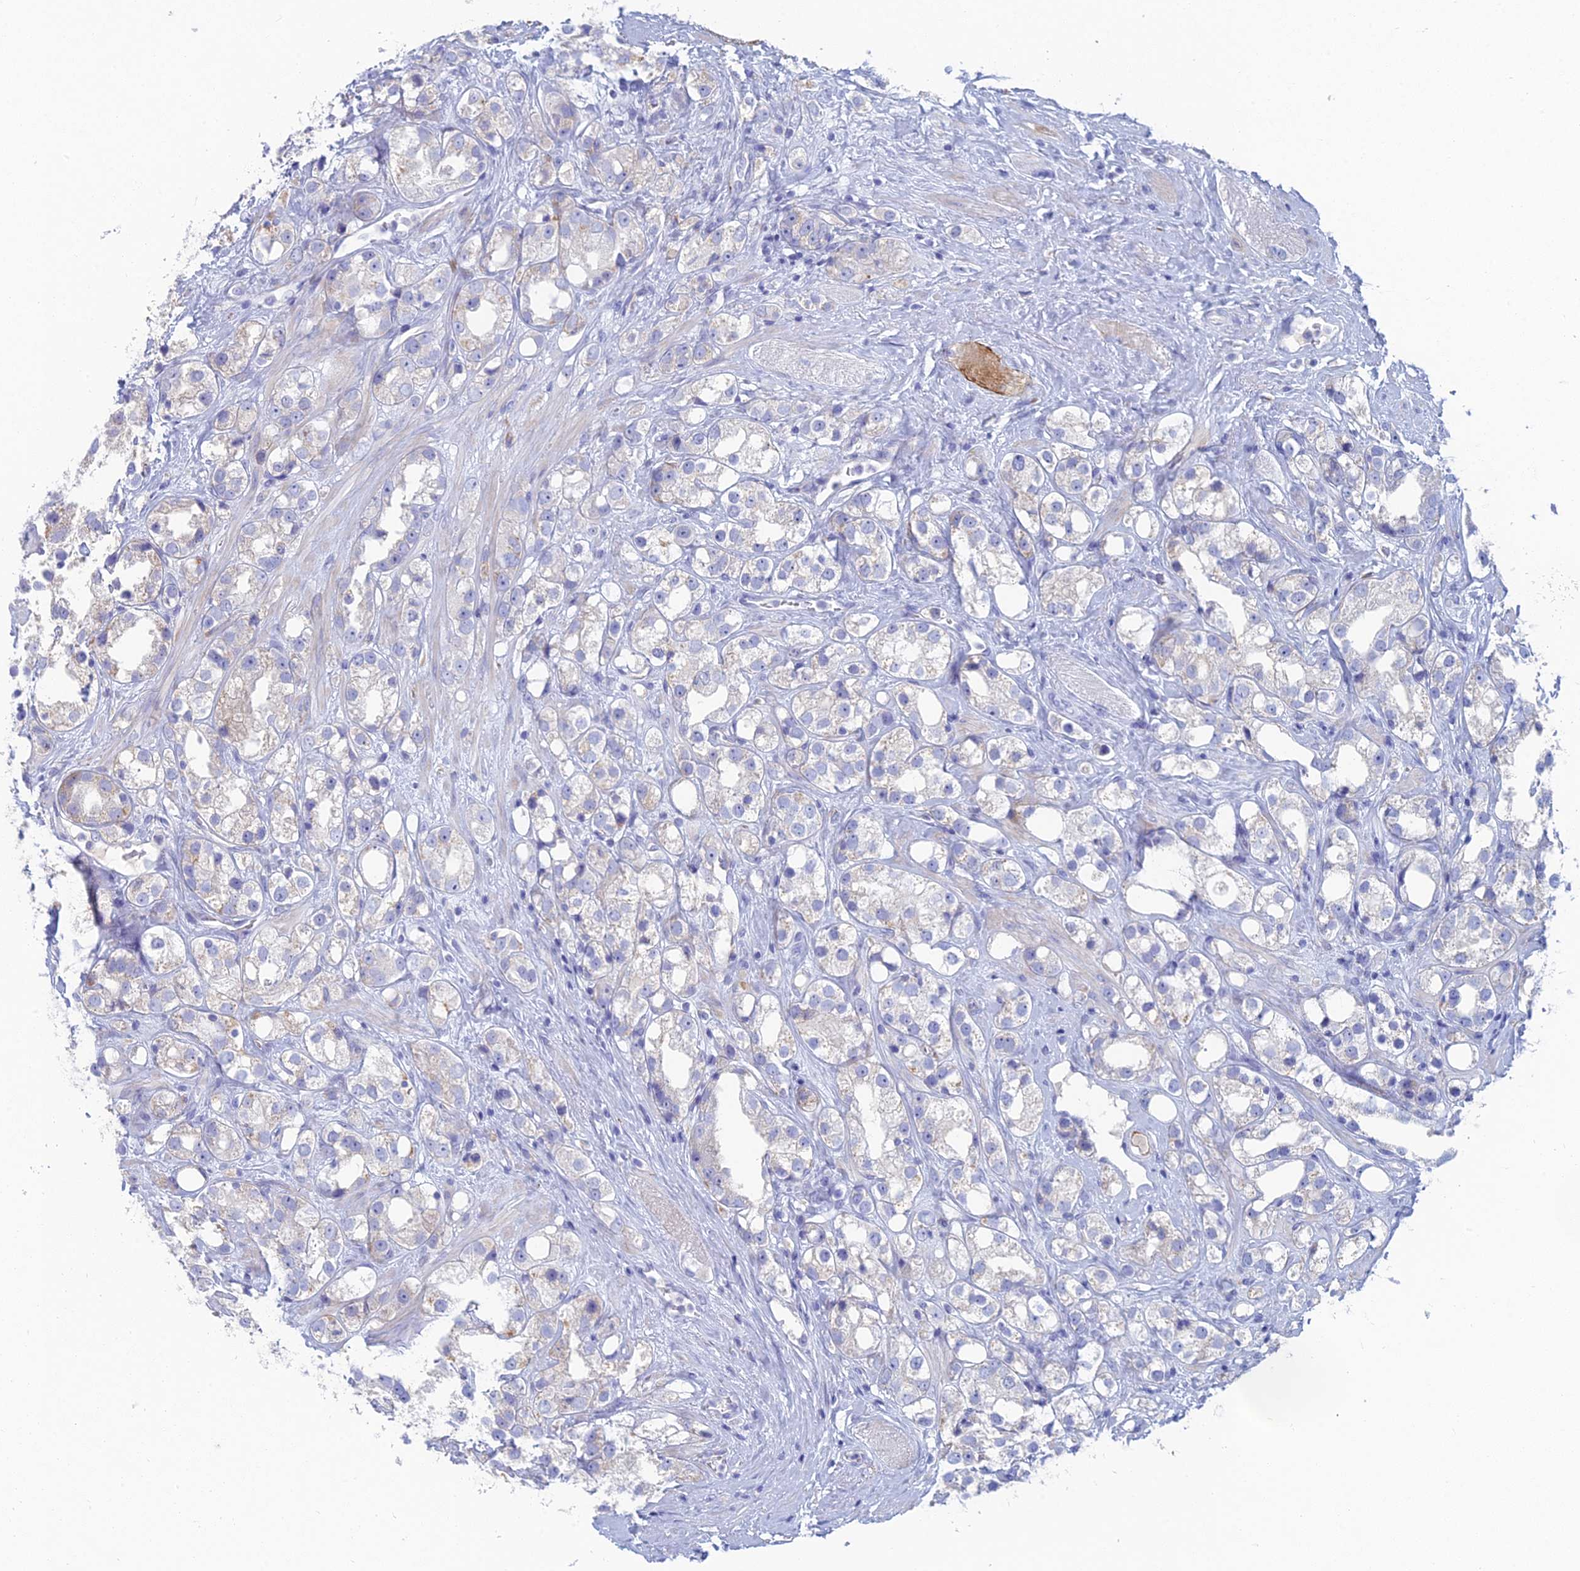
{"staining": {"intensity": "negative", "quantity": "none", "location": "none"}, "tissue": "prostate cancer", "cell_type": "Tumor cells", "image_type": "cancer", "snomed": [{"axis": "morphology", "description": "Adenocarcinoma, NOS"}, {"axis": "topography", "description": "Prostate"}], "caption": "Immunohistochemistry of adenocarcinoma (prostate) reveals no expression in tumor cells.", "gene": "FERD3L", "patient": {"sex": "male", "age": 79}}